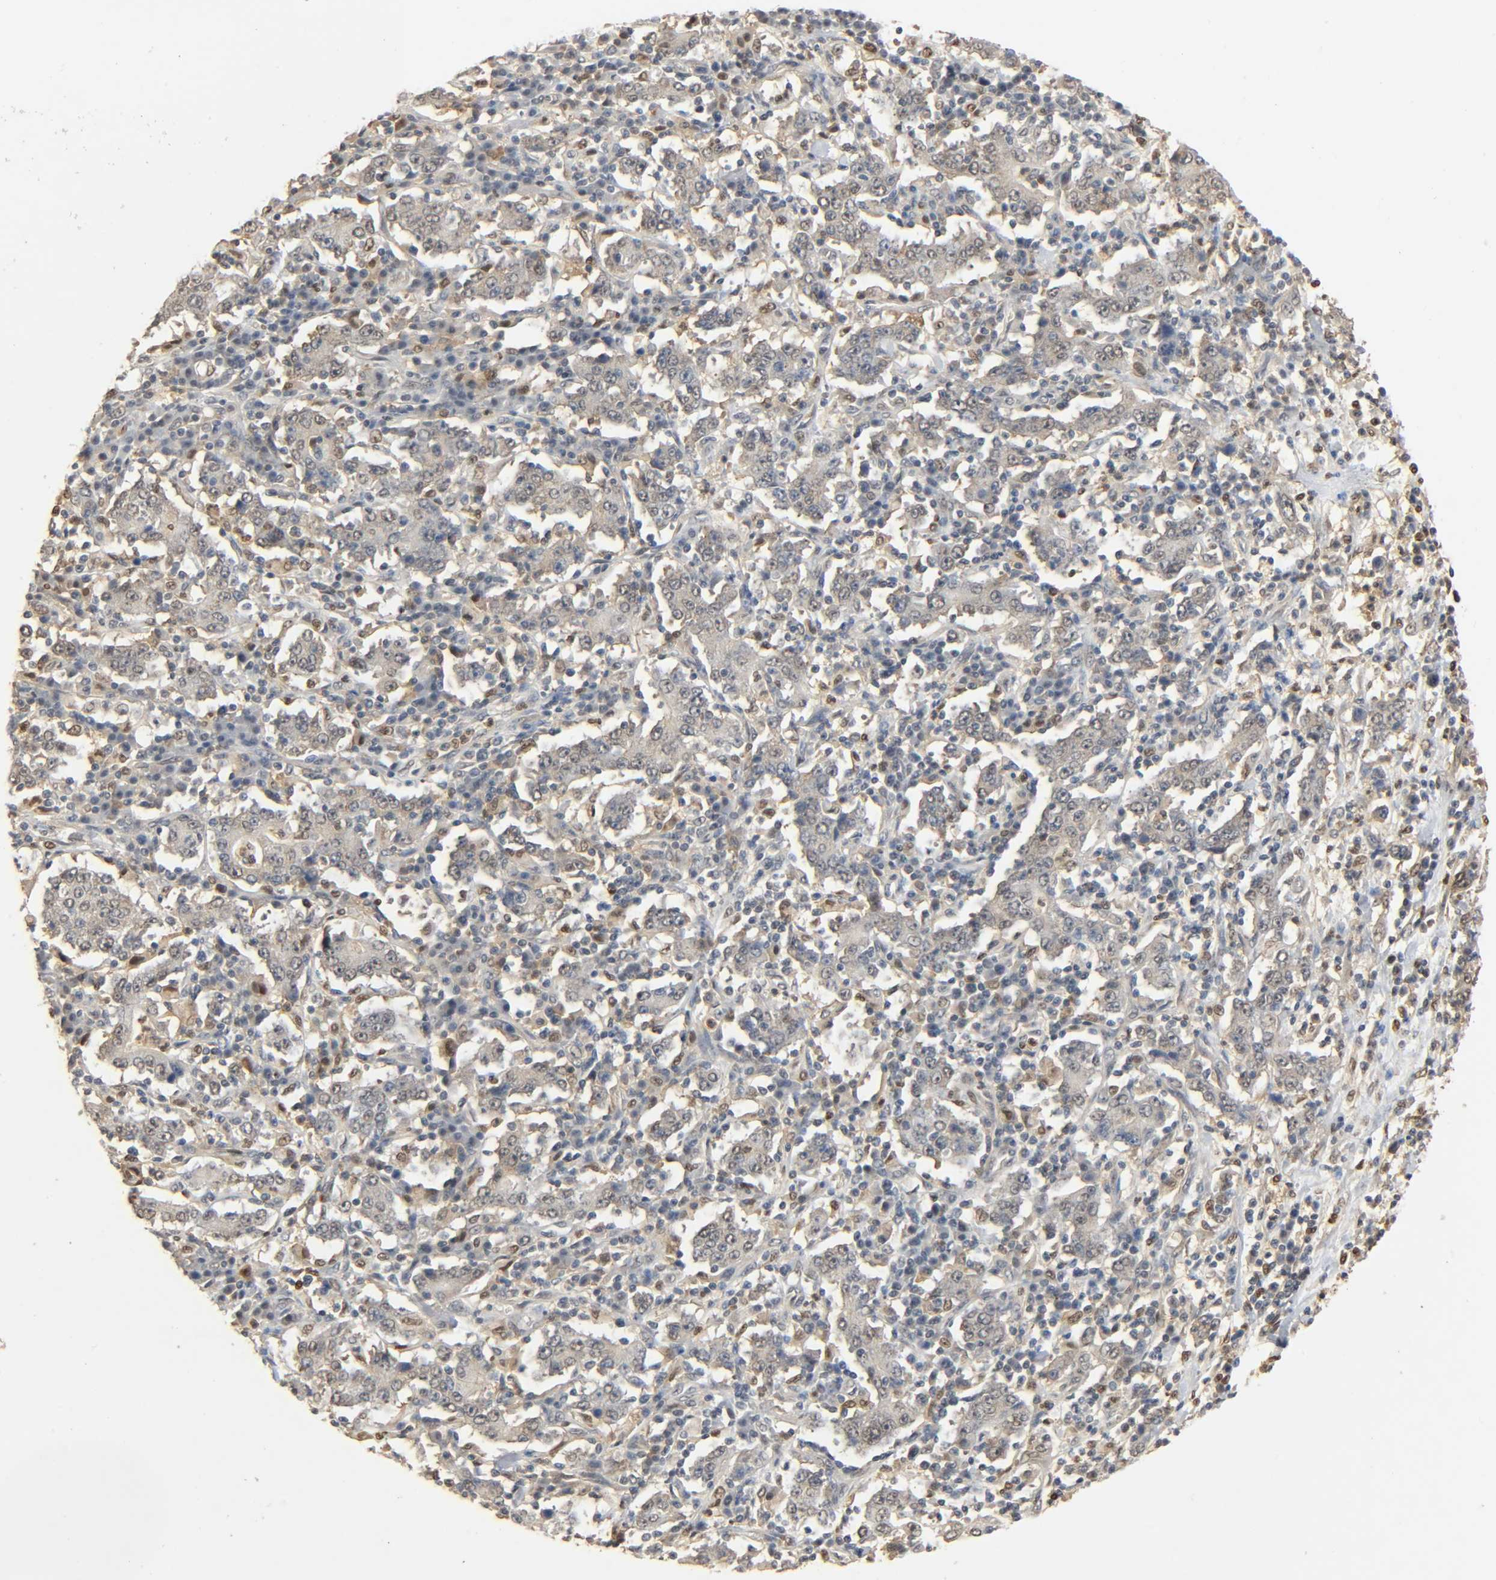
{"staining": {"intensity": "negative", "quantity": "none", "location": "none"}, "tissue": "stomach cancer", "cell_type": "Tumor cells", "image_type": "cancer", "snomed": [{"axis": "morphology", "description": "Normal tissue, NOS"}, {"axis": "morphology", "description": "Adenocarcinoma, NOS"}, {"axis": "topography", "description": "Stomach, upper"}, {"axis": "topography", "description": "Stomach"}], "caption": "Immunohistochemical staining of stomach cancer demonstrates no significant staining in tumor cells. Brightfield microscopy of immunohistochemistry stained with DAB (3,3'-diaminobenzidine) (brown) and hematoxylin (blue), captured at high magnification.", "gene": "ZFPM2", "patient": {"sex": "male", "age": 59}}